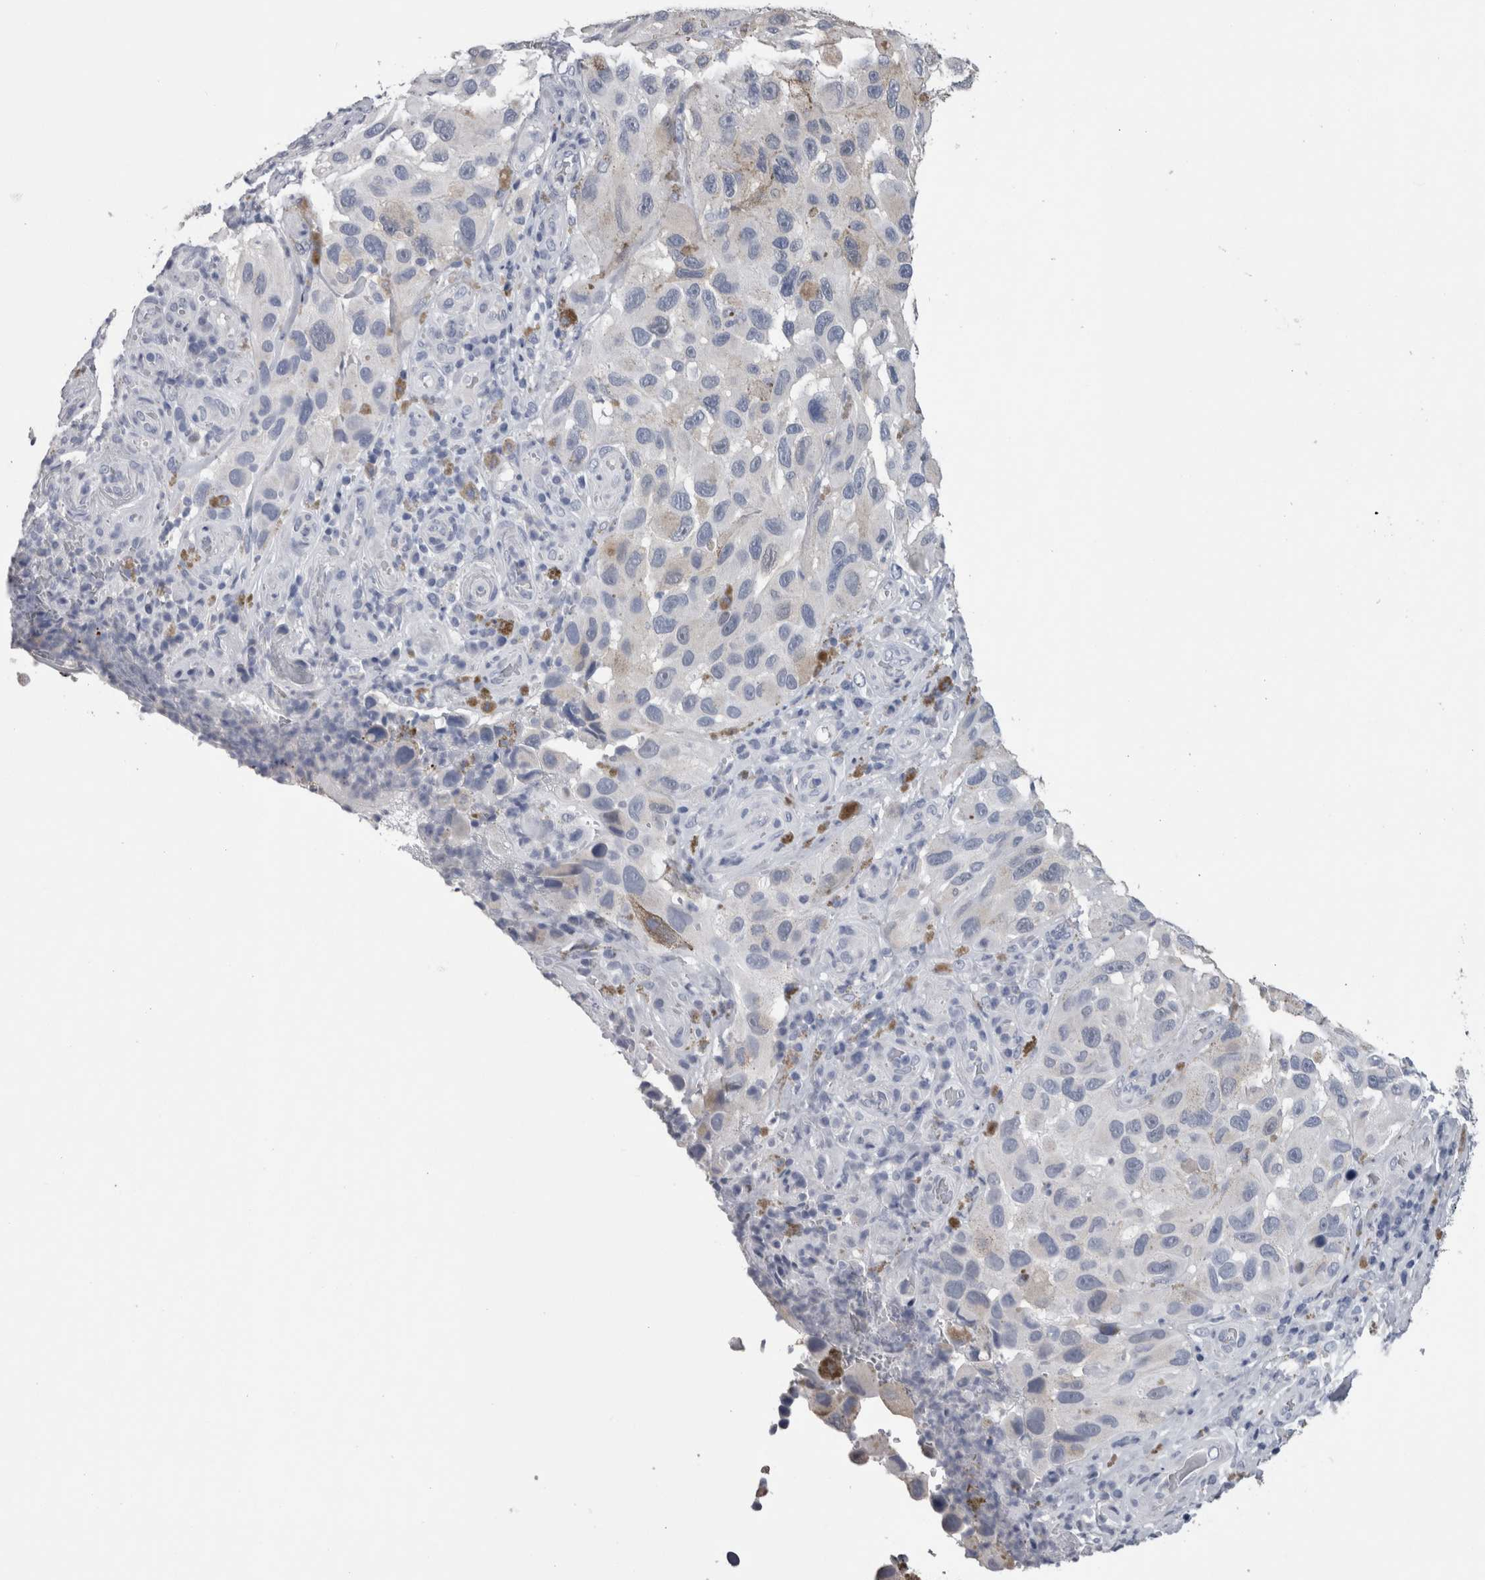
{"staining": {"intensity": "negative", "quantity": "none", "location": "none"}, "tissue": "melanoma", "cell_type": "Tumor cells", "image_type": "cancer", "snomed": [{"axis": "morphology", "description": "Malignant melanoma, NOS"}, {"axis": "topography", "description": "Skin"}], "caption": "High magnification brightfield microscopy of malignant melanoma stained with DAB (3,3'-diaminobenzidine) (brown) and counterstained with hematoxylin (blue): tumor cells show no significant positivity.", "gene": "CA8", "patient": {"sex": "female", "age": 73}}